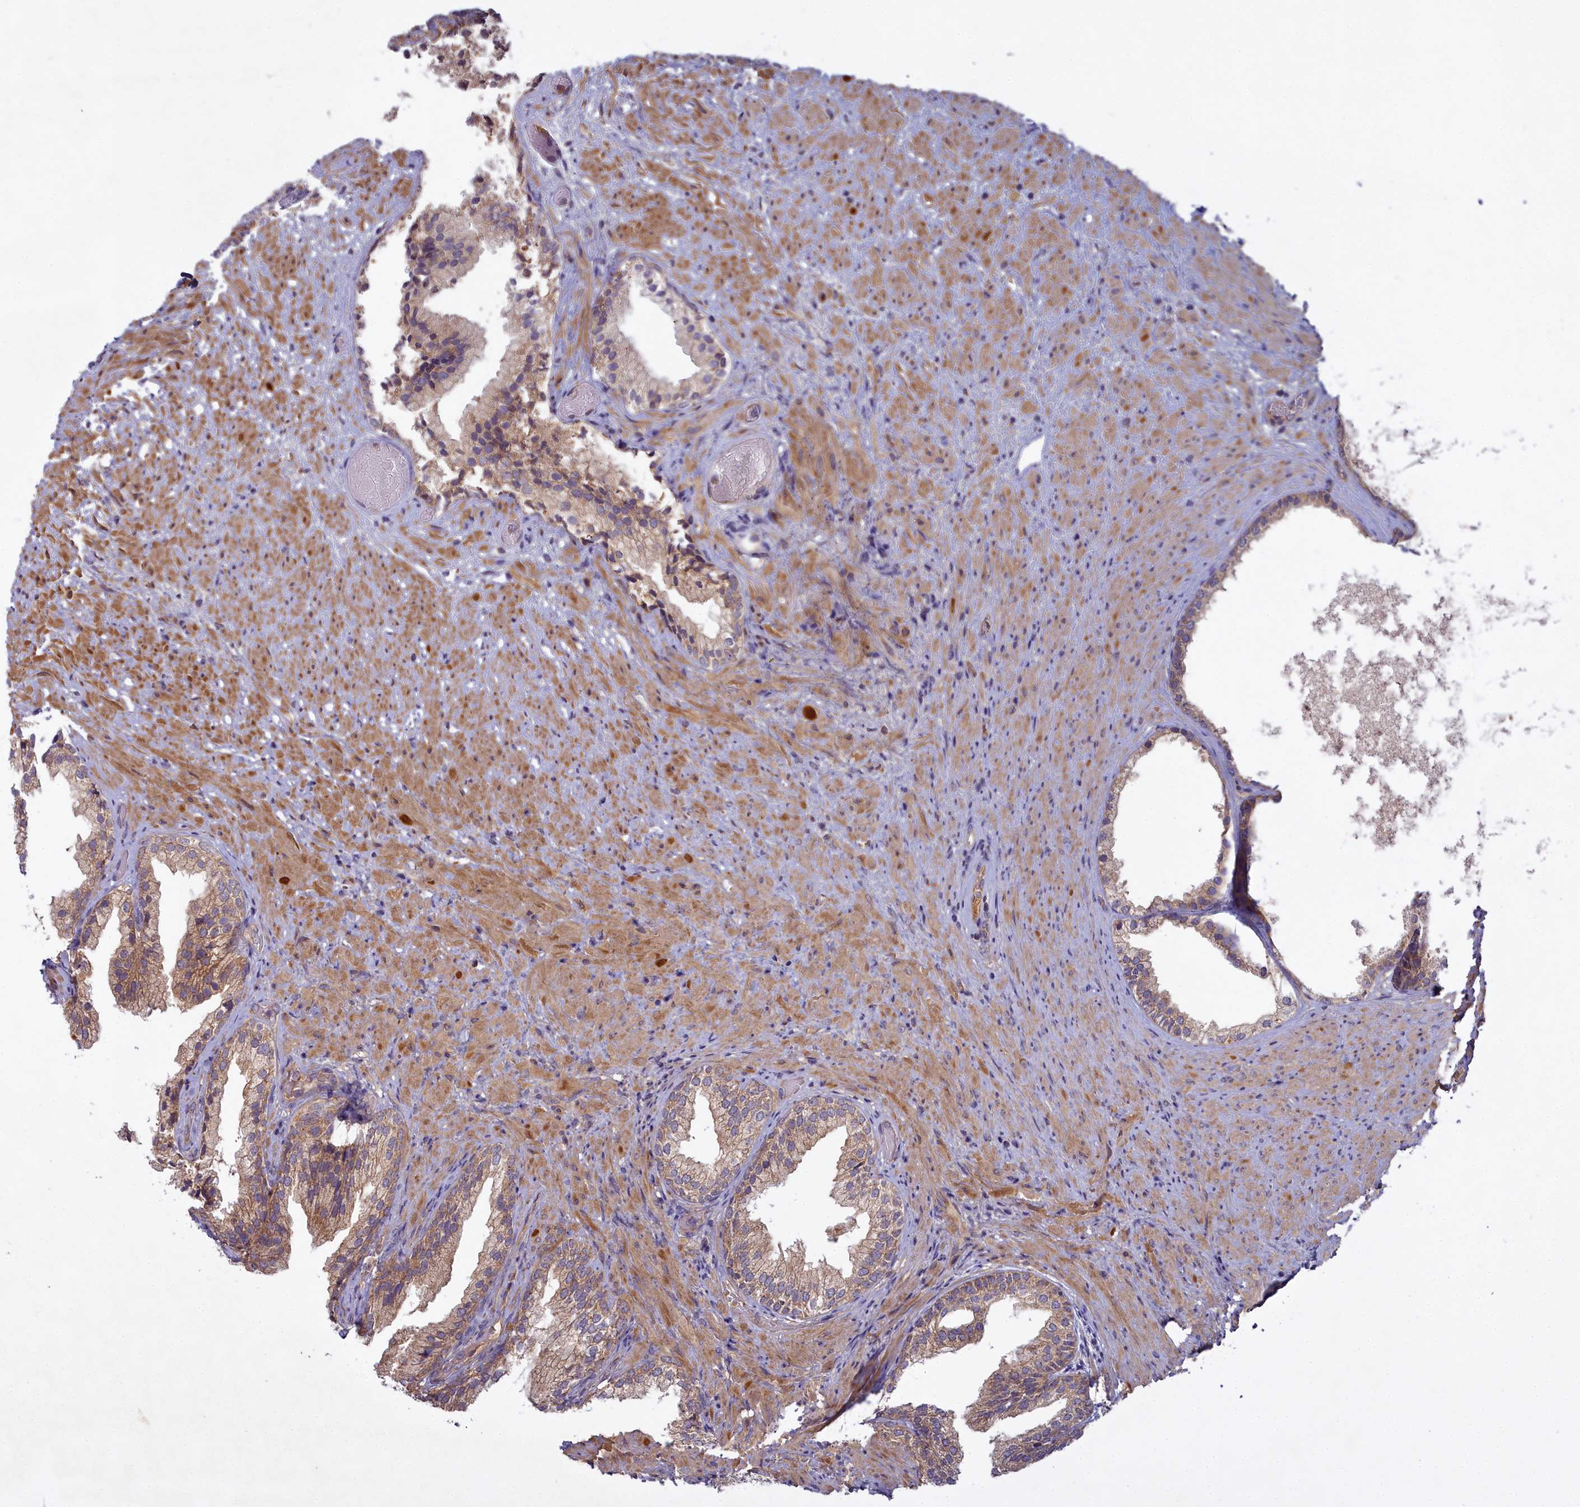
{"staining": {"intensity": "moderate", "quantity": ">75%", "location": "cytoplasmic/membranous"}, "tissue": "prostate", "cell_type": "Glandular cells", "image_type": "normal", "snomed": [{"axis": "morphology", "description": "Normal tissue, NOS"}, {"axis": "topography", "description": "Prostate"}], "caption": "The photomicrograph shows staining of unremarkable prostate, revealing moderate cytoplasmic/membranous protein expression (brown color) within glandular cells. (Brightfield microscopy of DAB IHC at high magnification).", "gene": "CCDC167", "patient": {"sex": "male", "age": 76}}